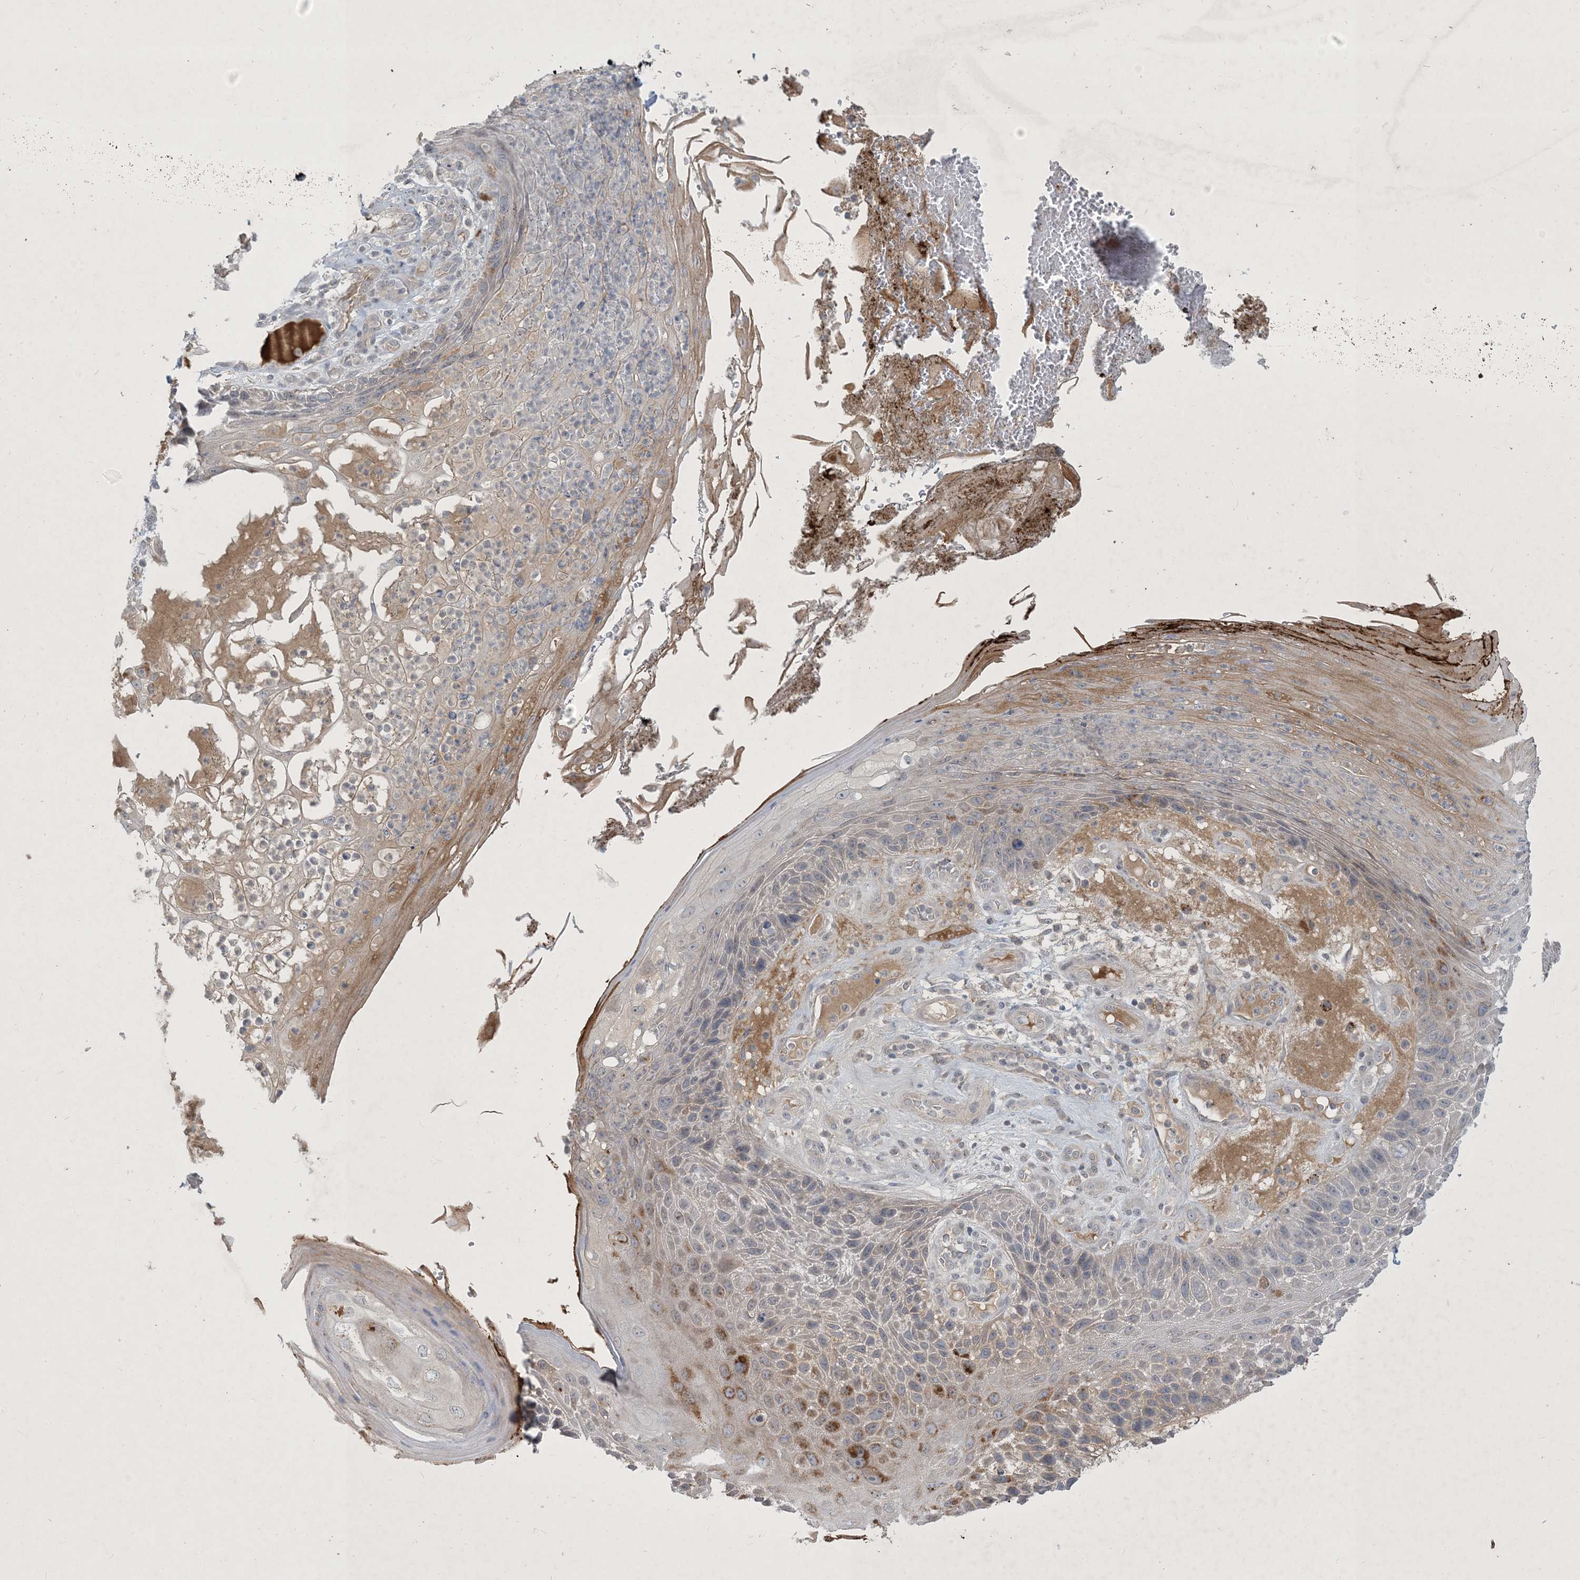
{"staining": {"intensity": "moderate", "quantity": "<25%", "location": "cytoplasmic/membranous"}, "tissue": "skin cancer", "cell_type": "Tumor cells", "image_type": "cancer", "snomed": [{"axis": "morphology", "description": "Squamous cell carcinoma, NOS"}, {"axis": "topography", "description": "Skin"}], "caption": "About <25% of tumor cells in human squamous cell carcinoma (skin) reveal moderate cytoplasmic/membranous protein expression as visualized by brown immunohistochemical staining.", "gene": "CDS1", "patient": {"sex": "female", "age": 88}}